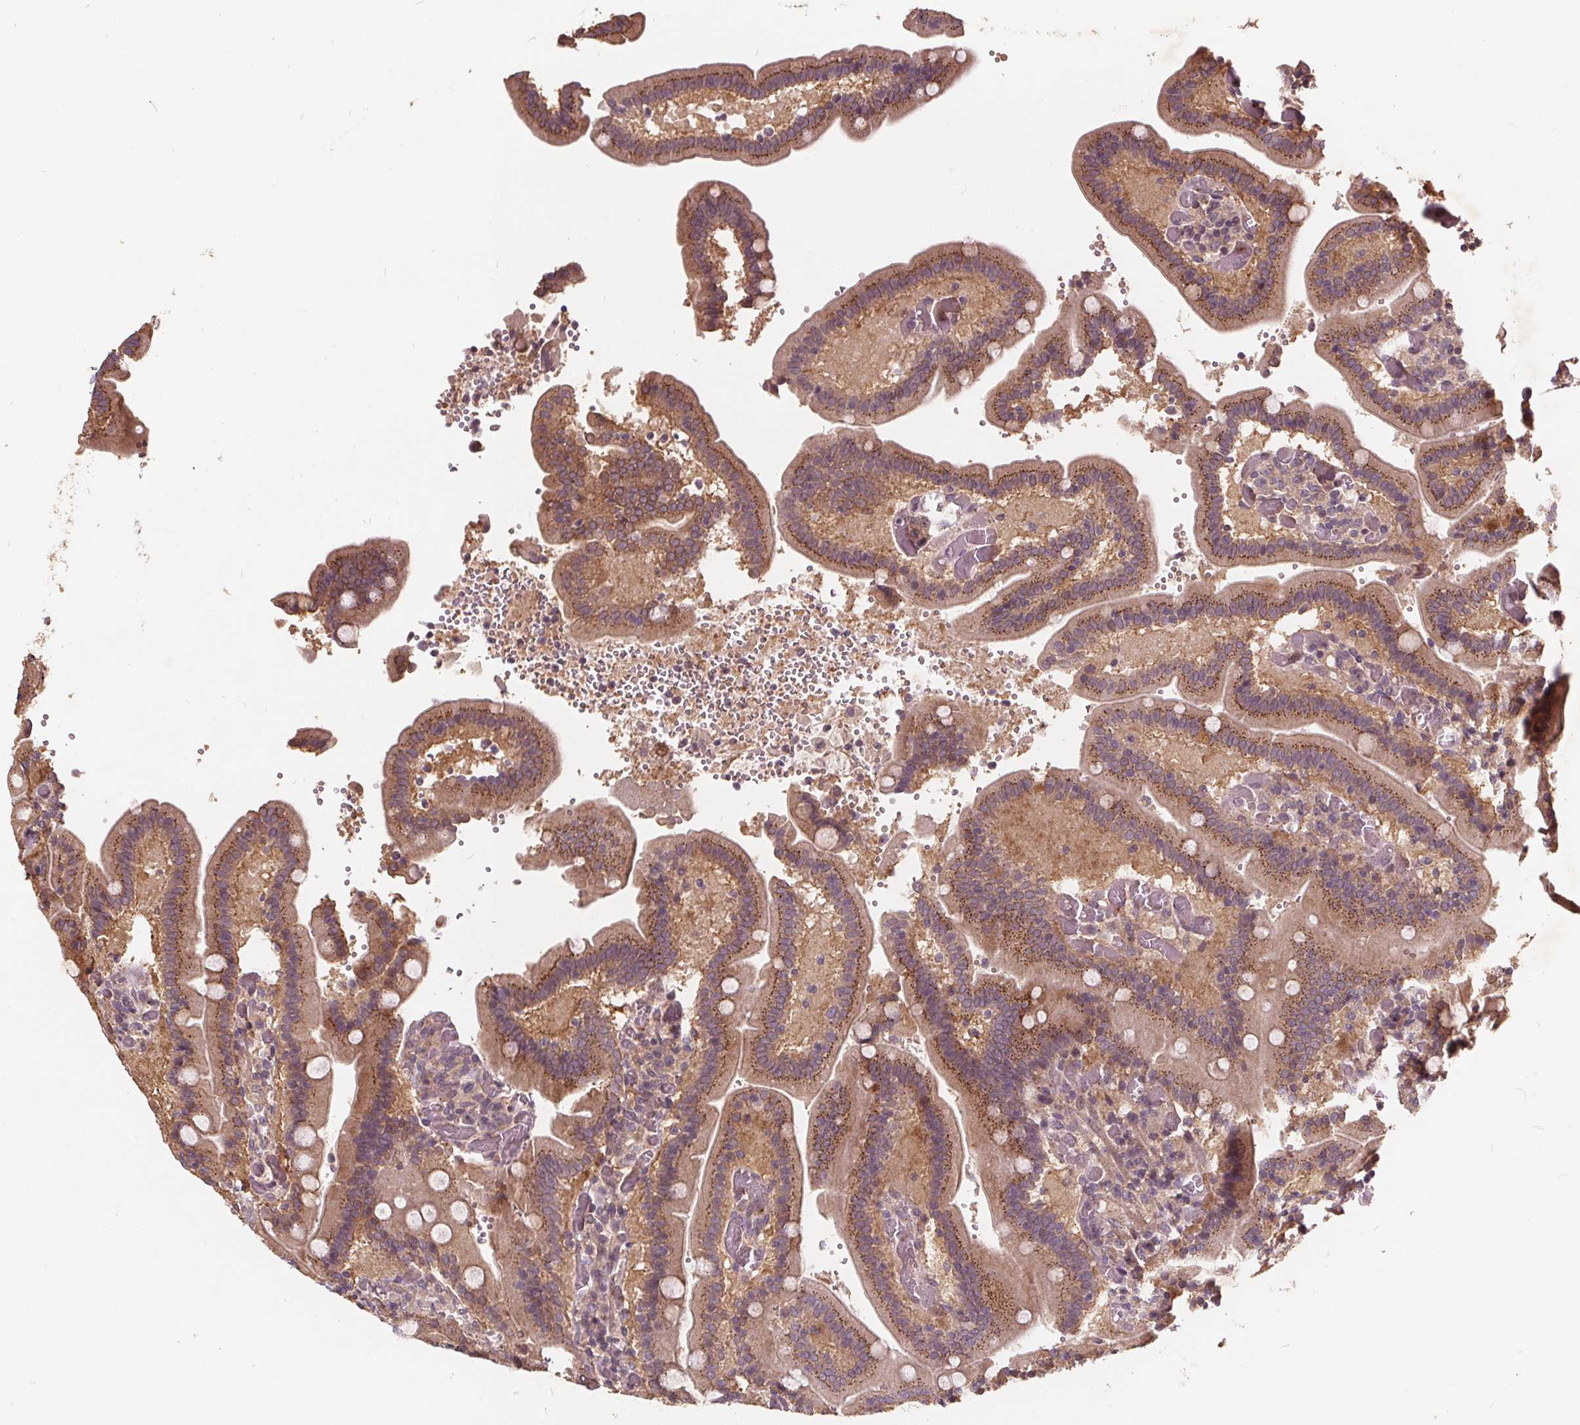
{"staining": {"intensity": "moderate", "quantity": "25%-75%", "location": "cytoplasmic/membranous"}, "tissue": "duodenum", "cell_type": "Glandular cells", "image_type": "normal", "snomed": [{"axis": "morphology", "description": "Normal tissue, NOS"}, {"axis": "topography", "description": "Duodenum"}], "caption": "Moderate cytoplasmic/membranous staining is identified in approximately 25%-75% of glandular cells in unremarkable duodenum. The staining was performed using DAB, with brown indicating positive protein expression. Nuclei are stained blue with hematoxylin.", "gene": "CSNK1G2", "patient": {"sex": "female", "age": 62}}